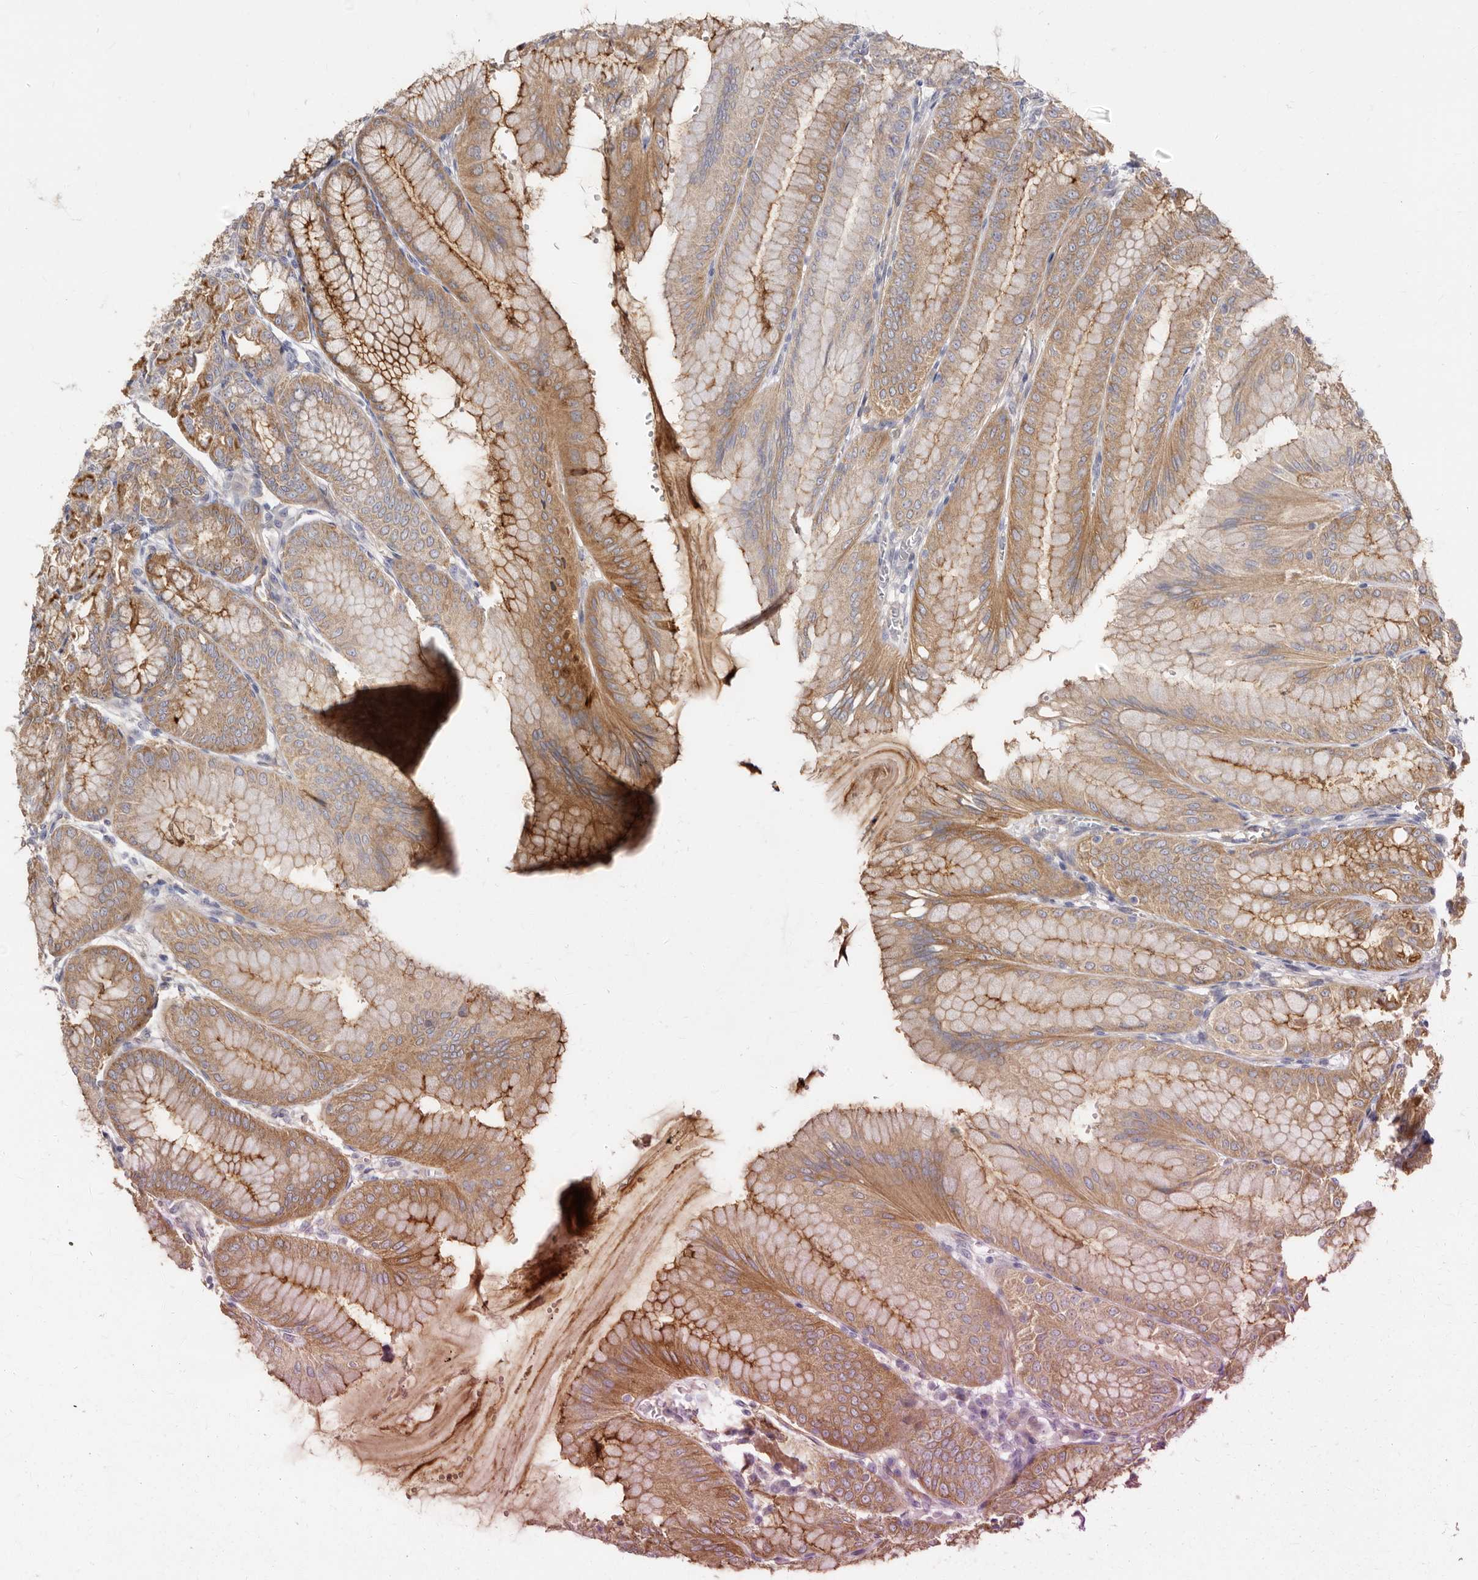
{"staining": {"intensity": "strong", "quantity": ">75%", "location": "cytoplasmic/membranous"}, "tissue": "stomach", "cell_type": "Glandular cells", "image_type": "normal", "snomed": [{"axis": "morphology", "description": "Normal tissue, NOS"}, {"axis": "topography", "description": "Stomach, lower"}], "caption": "Immunohistochemistry (IHC) image of unremarkable human stomach stained for a protein (brown), which displays high levels of strong cytoplasmic/membranous staining in about >75% of glandular cells.", "gene": "BAIAP2L1", "patient": {"sex": "male", "age": 71}}